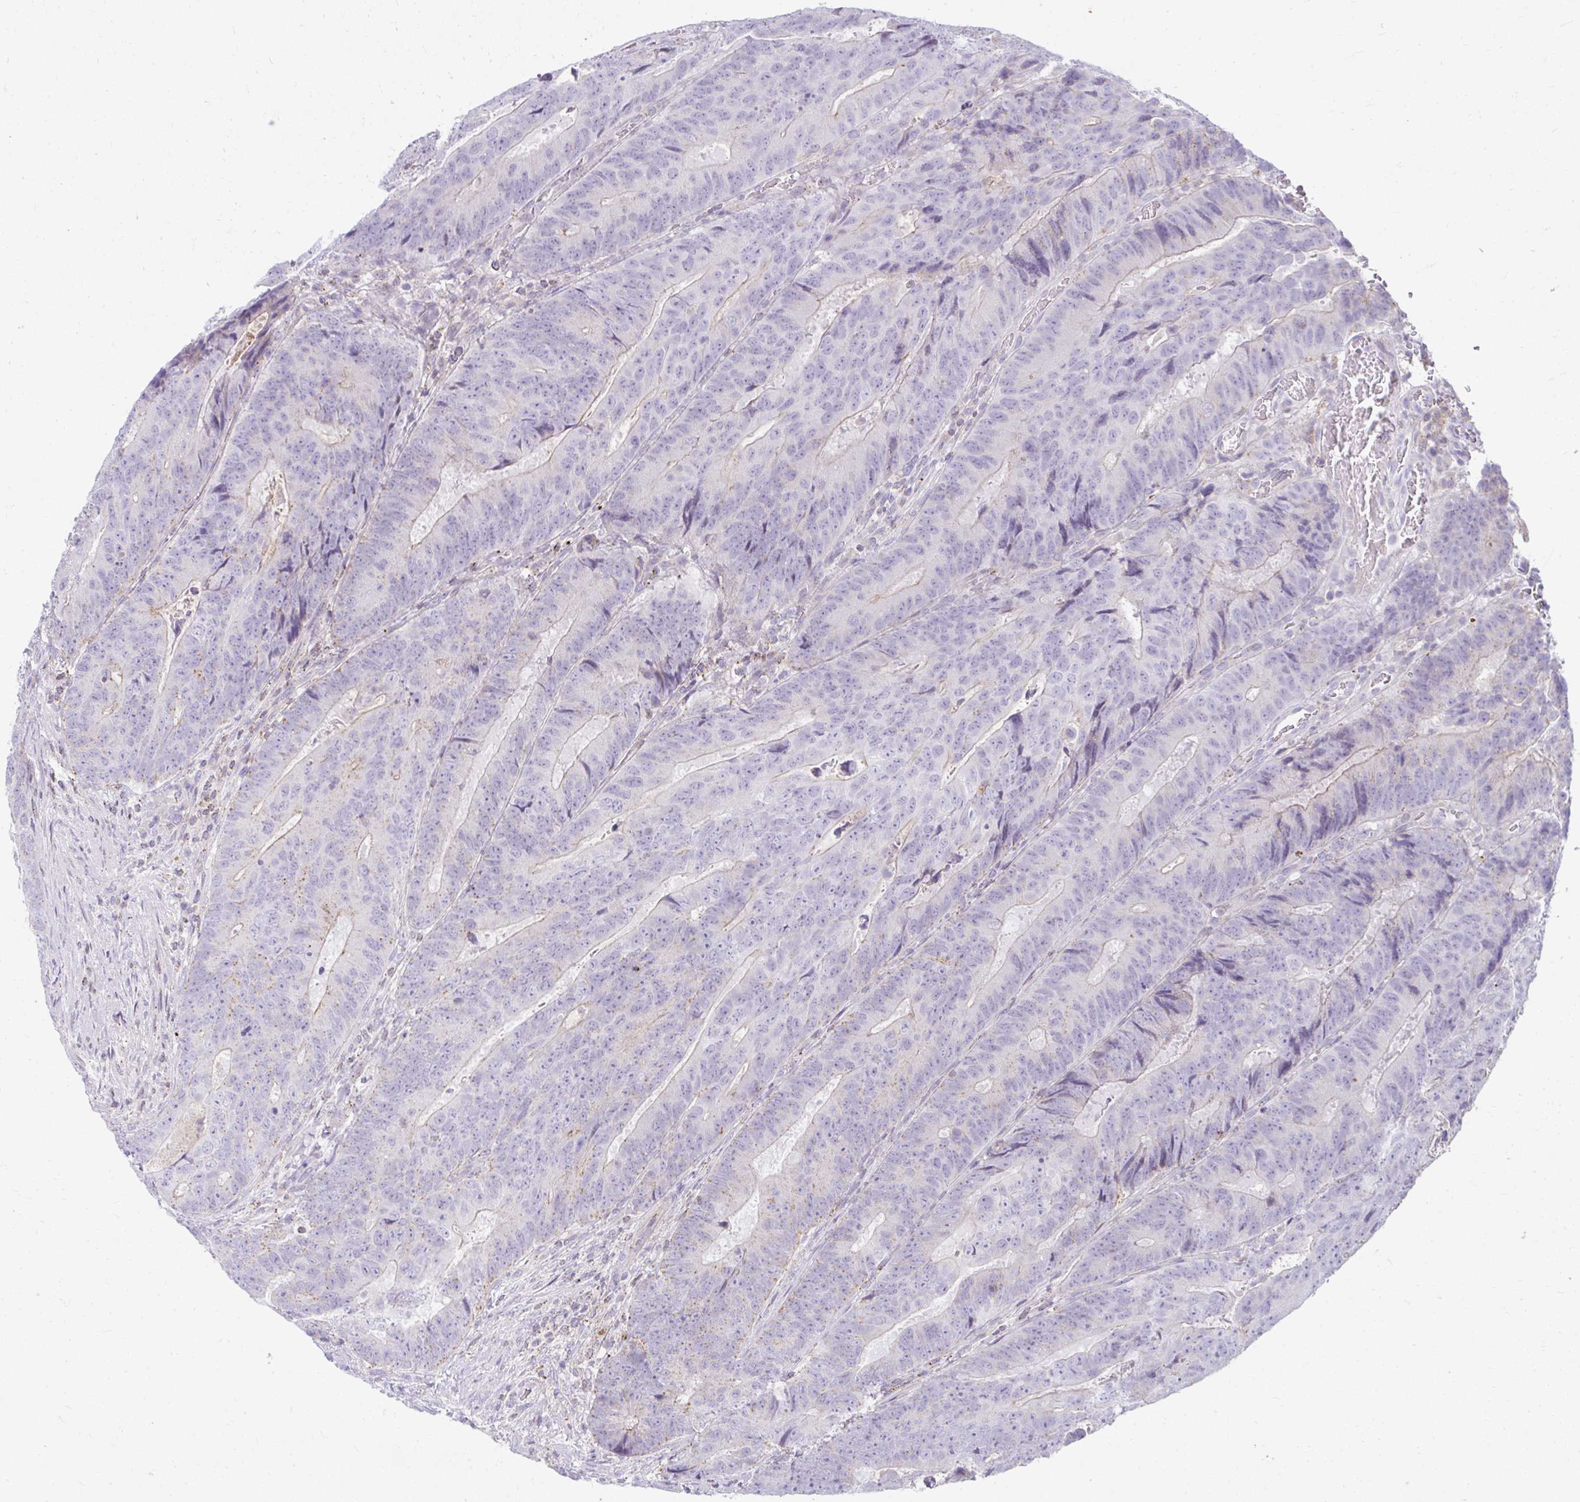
{"staining": {"intensity": "weak", "quantity": "<25%", "location": "cytoplasmic/membranous"}, "tissue": "colorectal cancer", "cell_type": "Tumor cells", "image_type": "cancer", "snomed": [{"axis": "morphology", "description": "Adenocarcinoma, NOS"}, {"axis": "topography", "description": "Colon"}], "caption": "Tumor cells show no significant protein positivity in colorectal adenocarcinoma.", "gene": "VPS4B", "patient": {"sex": "female", "age": 48}}